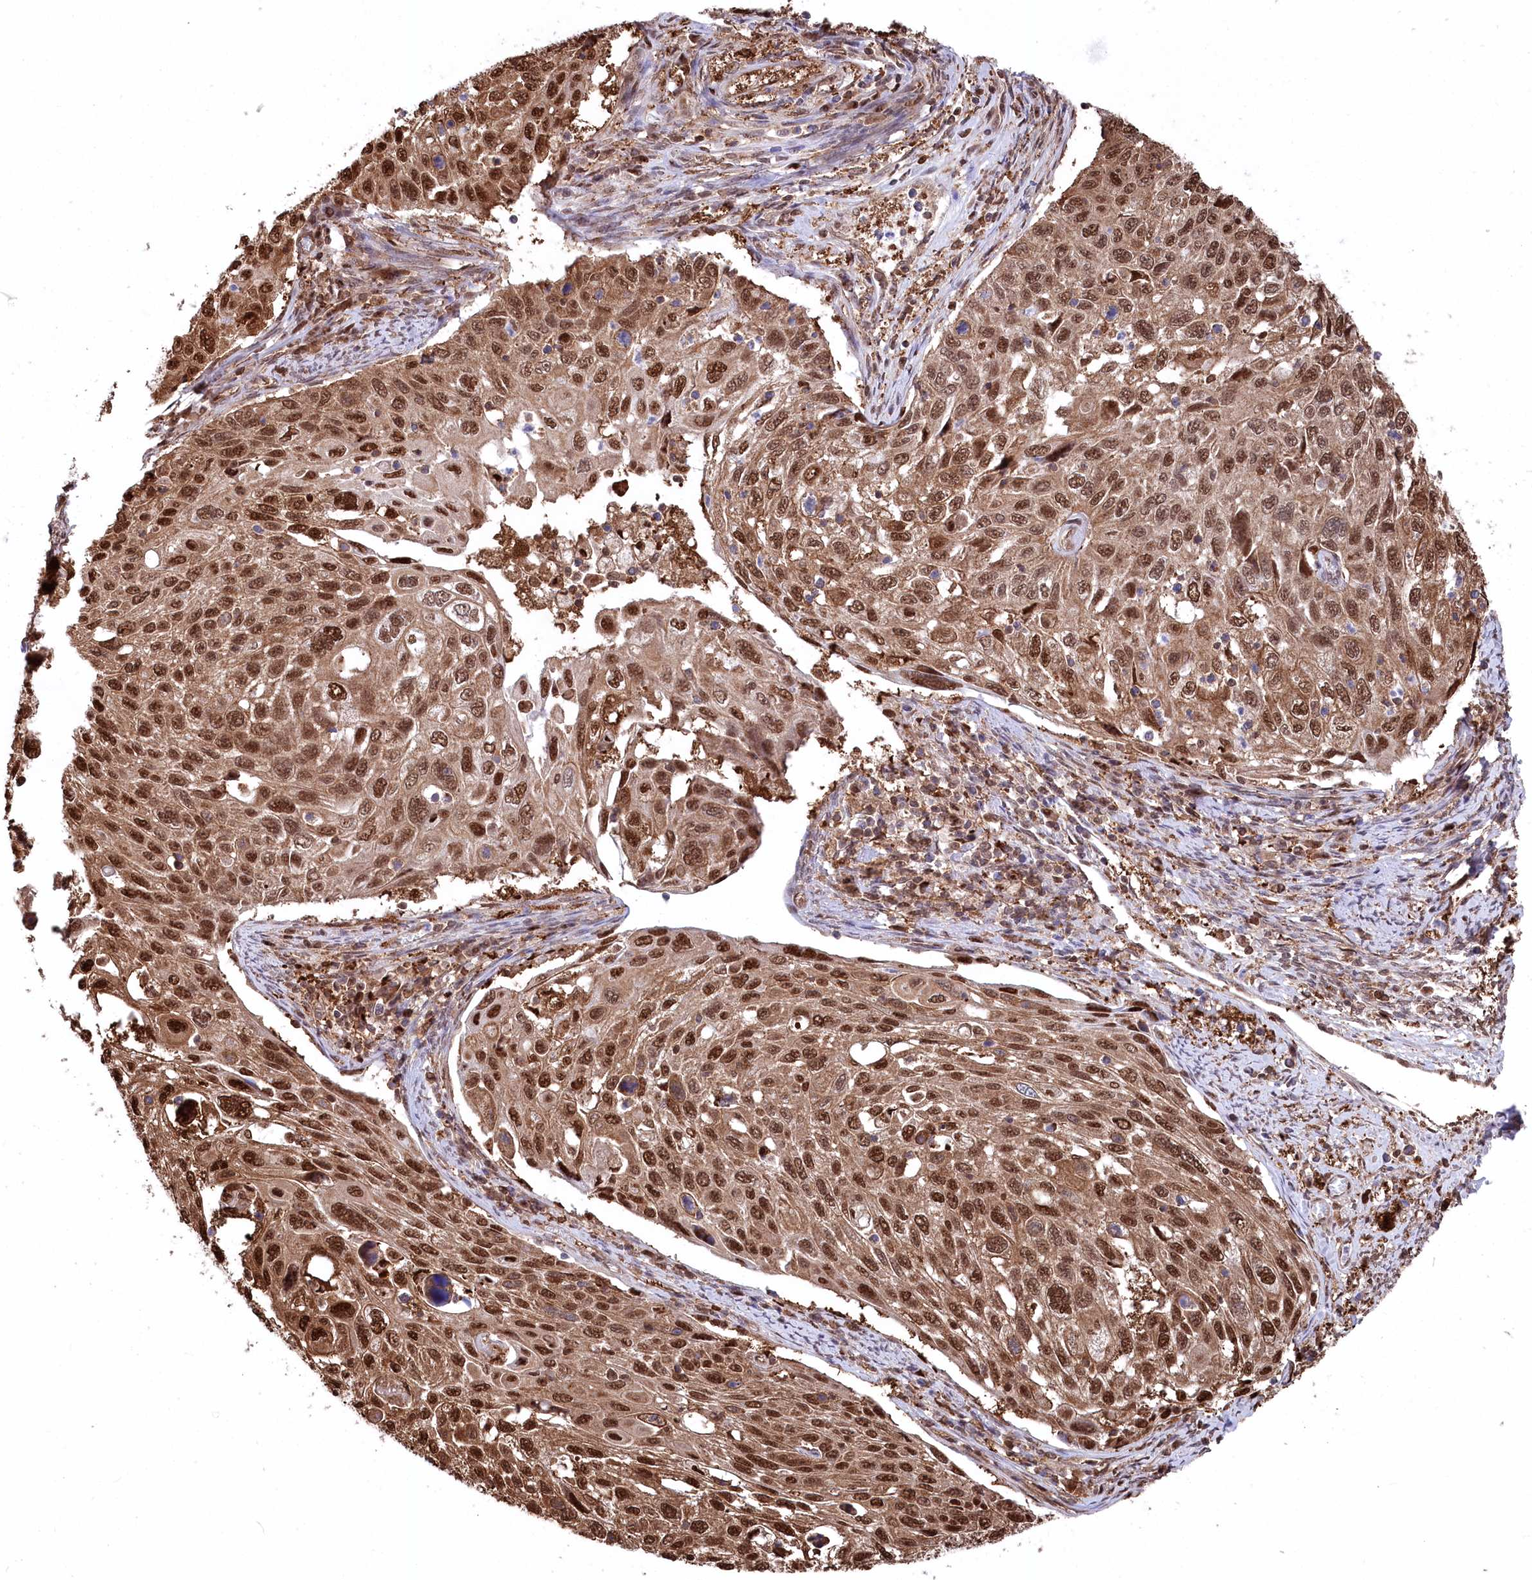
{"staining": {"intensity": "strong", "quantity": ">75%", "location": "cytoplasmic/membranous,nuclear"}, "tissue": "cervical cancer", "cell_type": "Tumor cells", "image_type": "cancer", "snomed": [{"axis": "morphology", "description": "Squamous cell carcinoma, NOS"}, {"axis": "topography", "description": "Cervix"}], "caption": "Tumor cells show strong cytoplasmic/membranous and nuclear positivity in approximately >75% of cells in squamous cell carcinoma (cervical).", "gene": "PSMA1", "patient": {"sex": "female", "age": 70}}